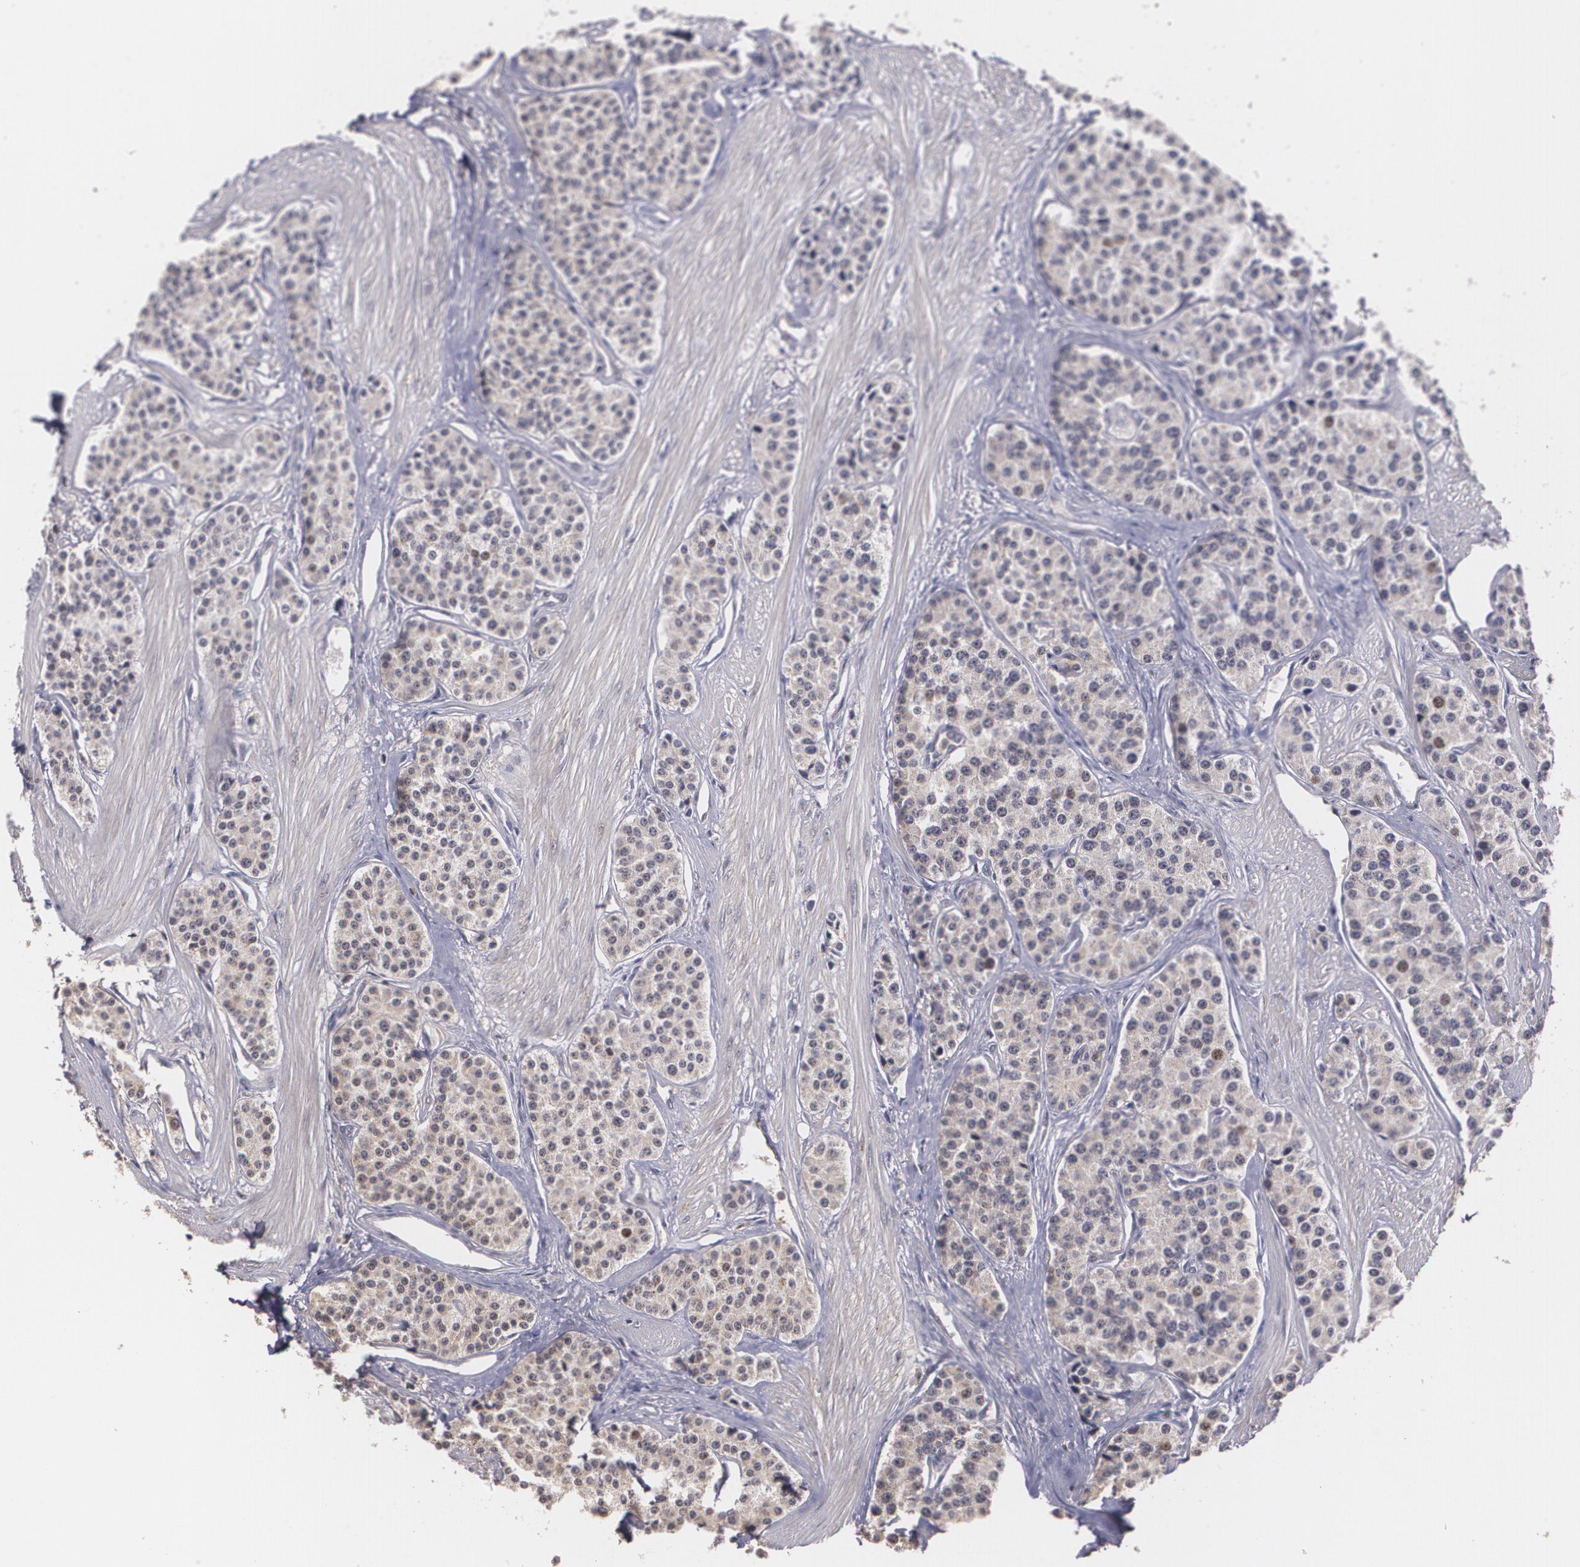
{"staining": {"intensity": "weak", "quantity": "<25%", "location": "cytoplasmic/membranous,nuclear"}, "tissue": "carcinoid", "cell_type": "Tumor cells", "image_type": "cancer", "snomed": [{"axis": "morphology", "description": "Carcinoid, malignant, NOS"}, {"axis": "topography", "description": "Stomach"}], "caption": "IHC of human carcinoid shows no positivity in tumor cells.", "gene": "BRCA1", "patient": {"sex": "female", "age": 76}}